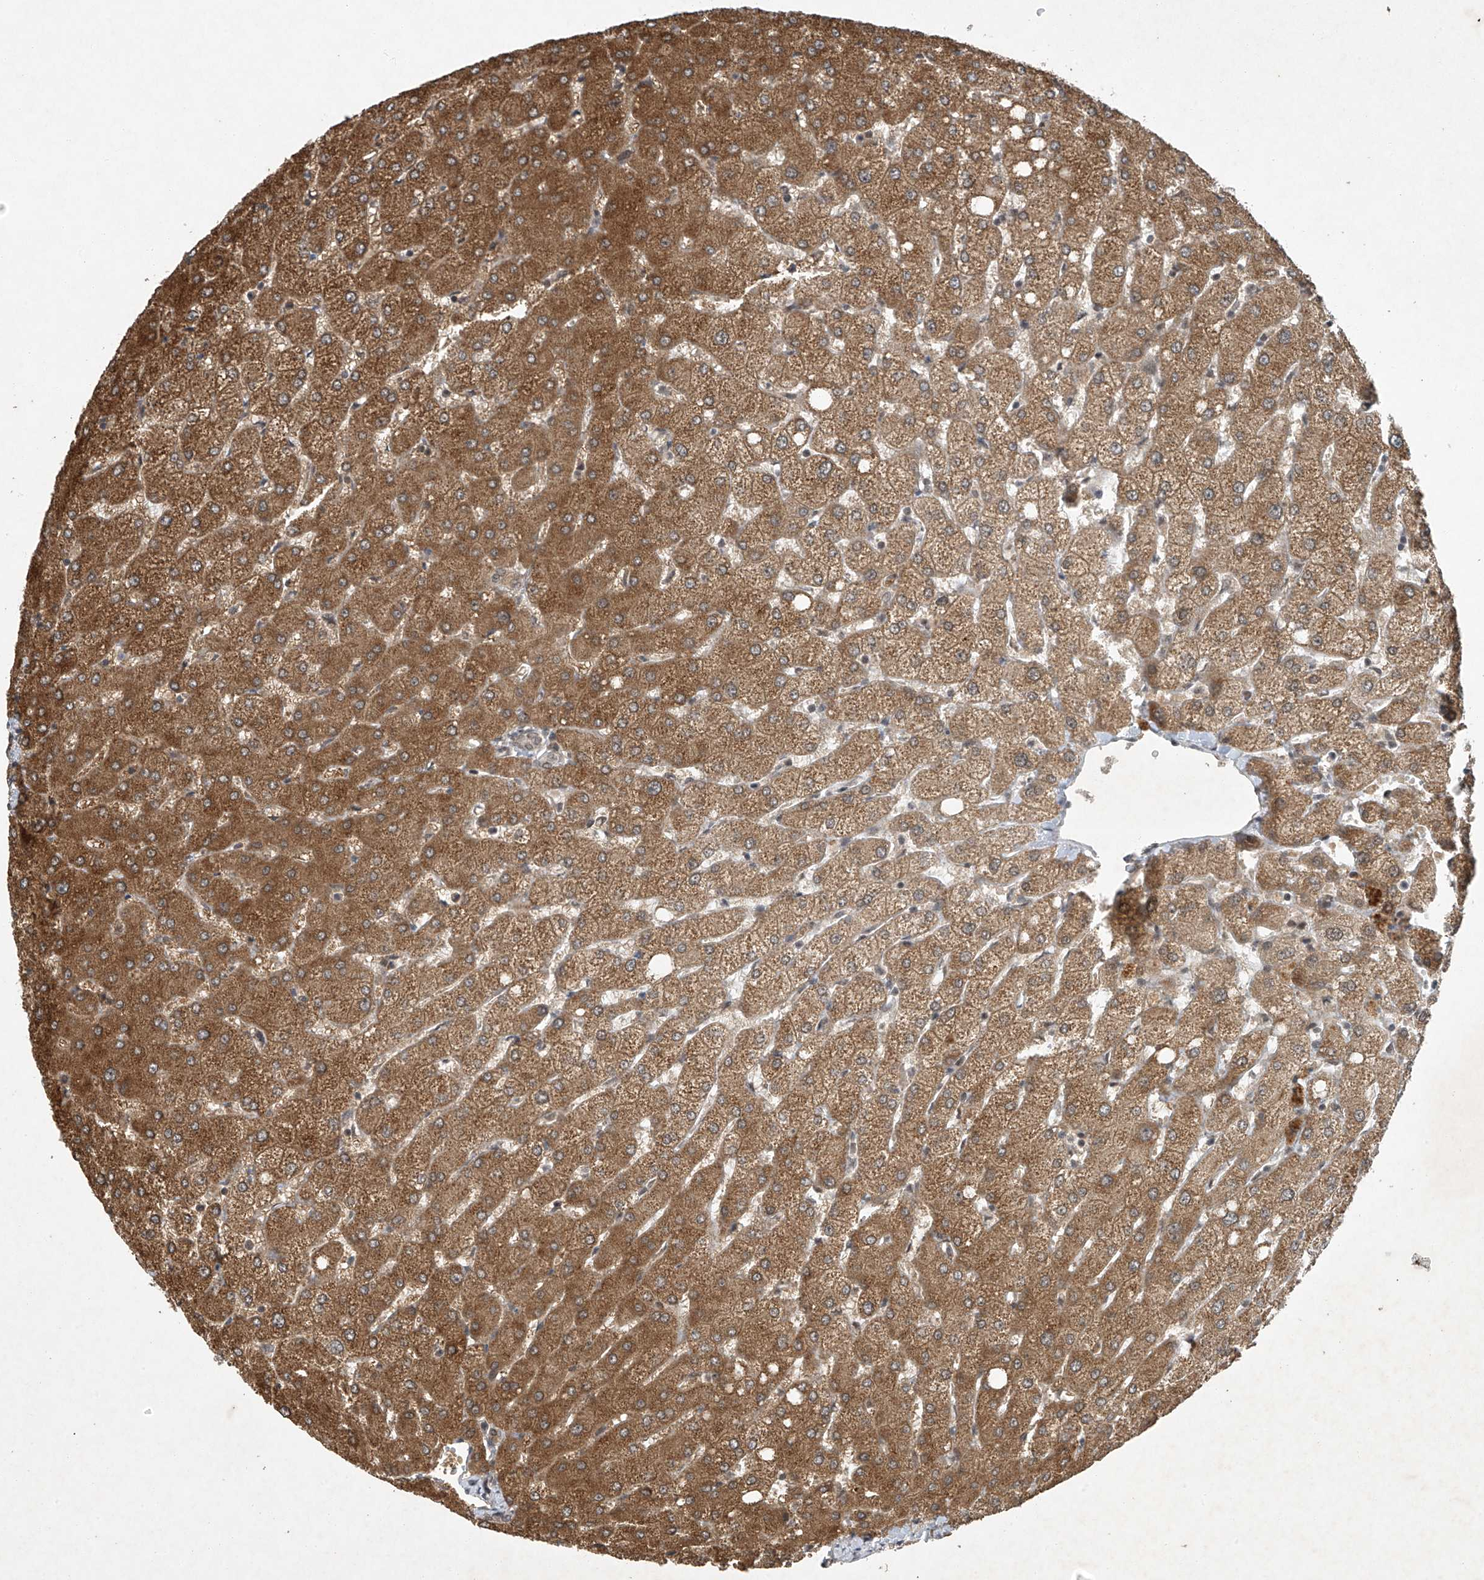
{"staining": {"intensity": "weak", "quantity": "25%-75%", "location": "cytoplasmic/membranous"}, "tissue": "liver", "cell_type": "Cholangiocytes", "image_type": "normal", "snomed": [{"axis": "morphology", "description": "Normal tissue, NOS"}, {"axis": "topography", "description": "Liver"}], "caption": "The immunohistochemical stain shows weak cytoplasmic/membranous expression in cholangiocytes of benign liver.", "gene": "TAF8", "patient": {"sex": "female", "age": 54}}